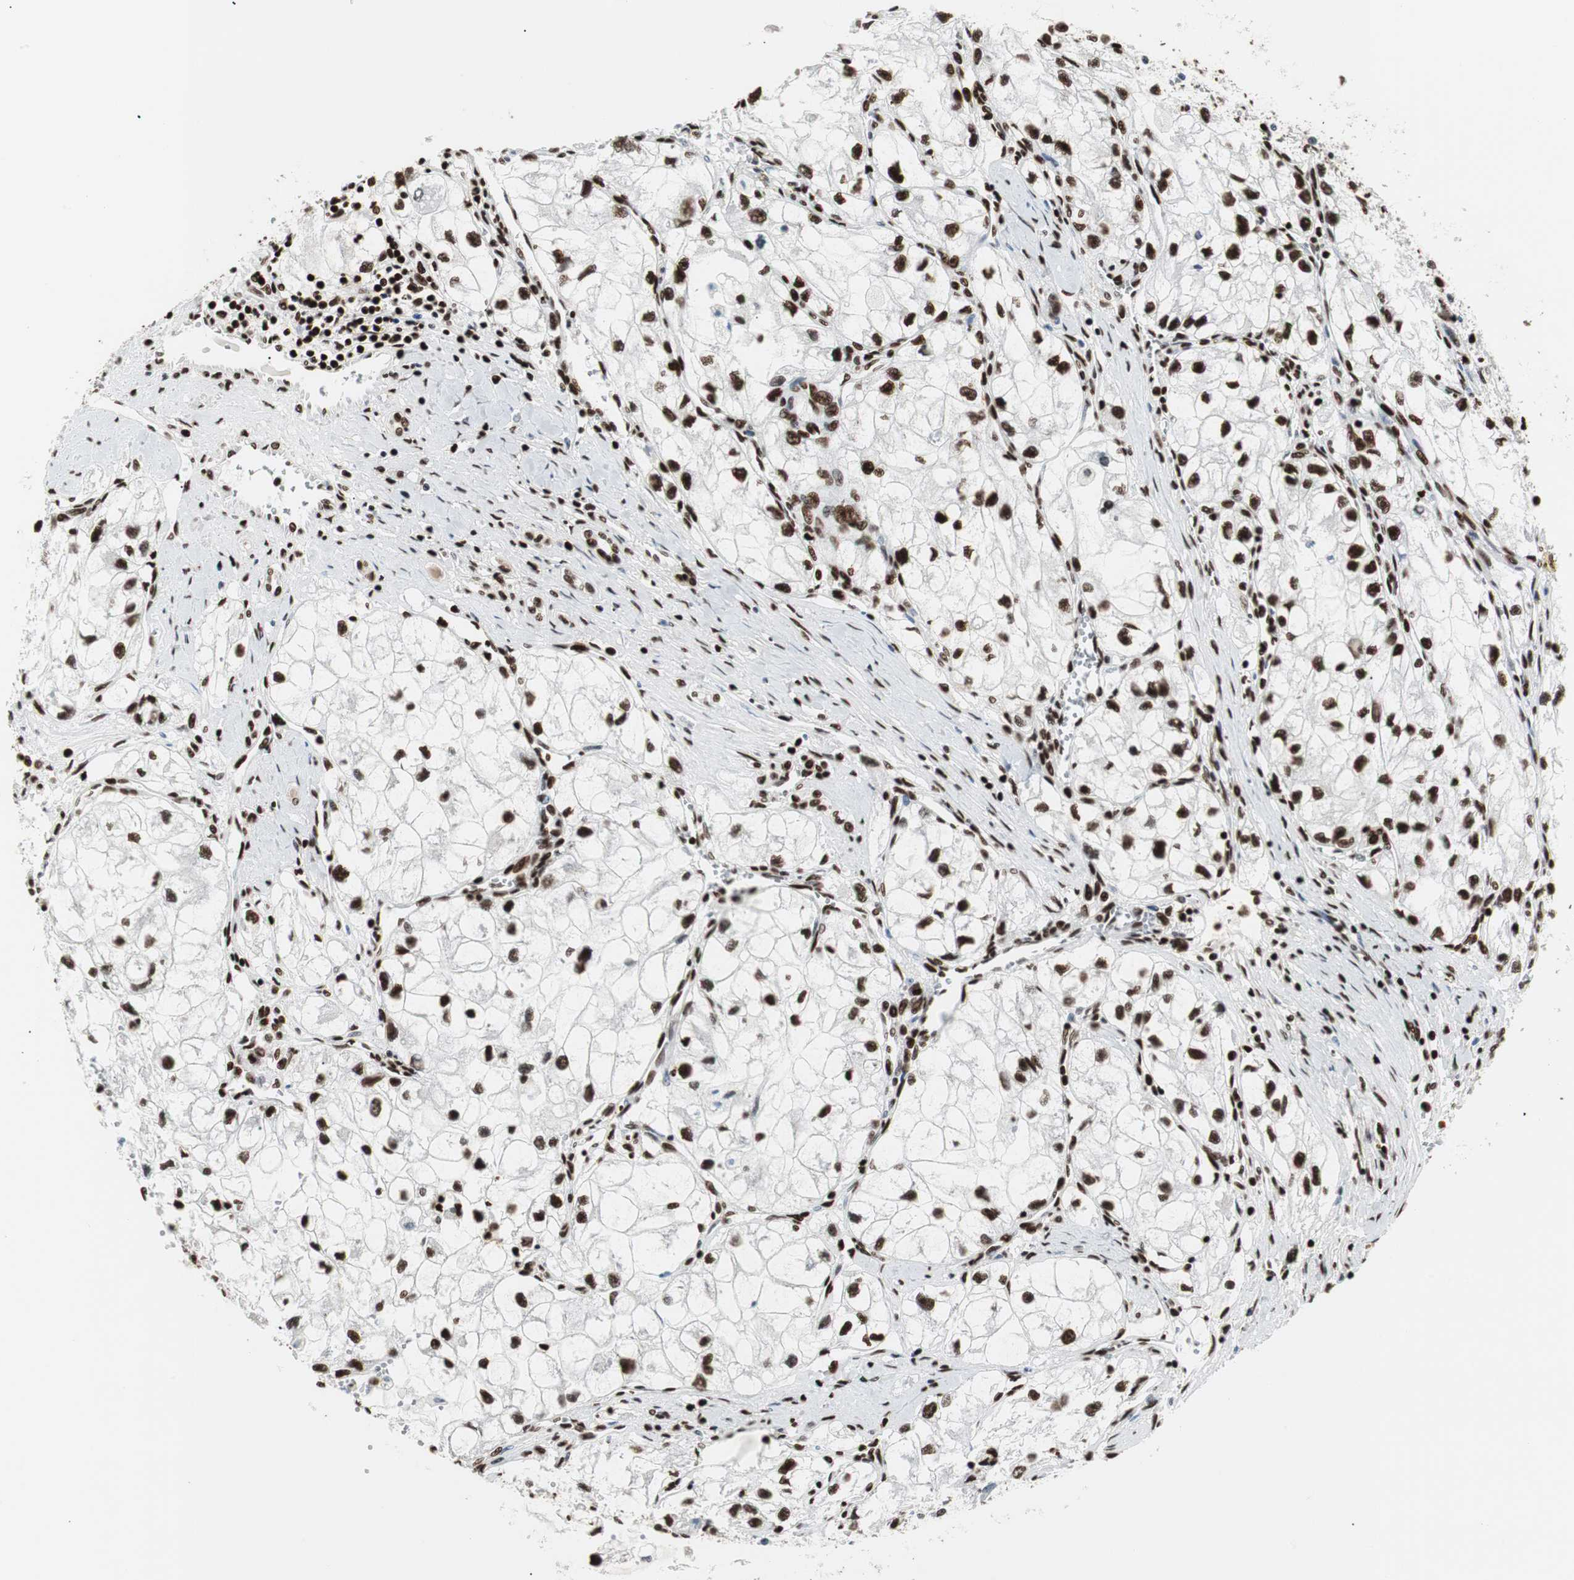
{"staining": {"intensity": "strong", "quantity": ">75%", "location": "nuclear"}, "tissue": "renal cancer", "cell_type": "Tumor cells", "image_type": "cancer", "snomed": [{"axis": "morphology", "description": "Adenocarcinoma, NOS"}, {"axis": "topography", "description": "Kidney"}], "caption": "Renal cancer (adenocarcinoma) stained with a brown dye demonstrates strong nuclear positive expression in approximately >75% of tumor cells.", "gene": "MTA2", "patient": {"sex": "female", "age": 70}}